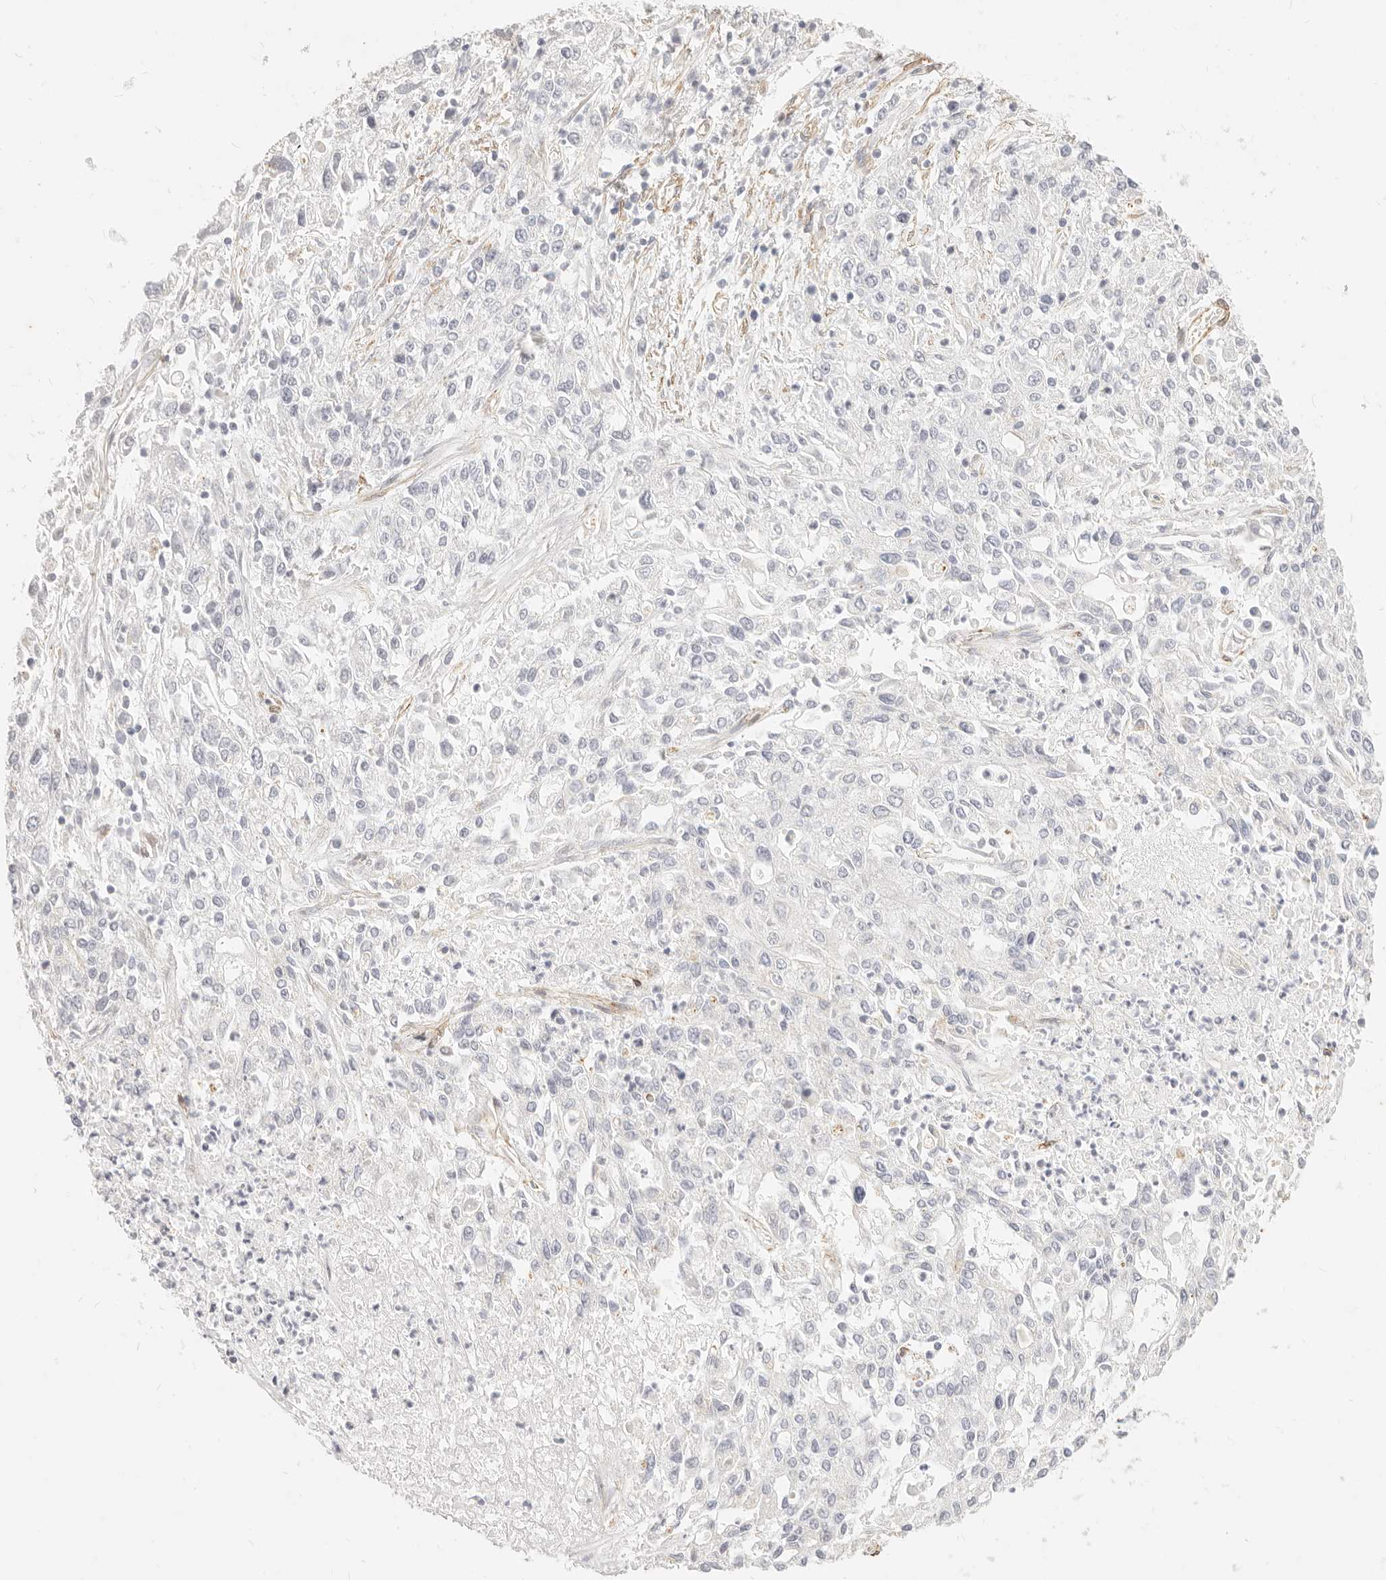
{"staining": {"intensity": "negative", "quantity": "none", "location": "none"}, "tissue": "endometrial cancer", "cell_type": "Tumor cells", "image_type": "cancer", "snomed": [{"axis": "morphology", "description": "Adenocarcinoma, NOS"}, {"axis": "topography", "description": "Endometrium"}], "caption": "Immunohistochemistry (IHC) image of neoplastic tissue: human endometrial adenocarcinoma stained with DAB displays no significant protein staining in tumor cells.", "gene": "NUS1", "patient": {"sex": "female", "age": 49}}